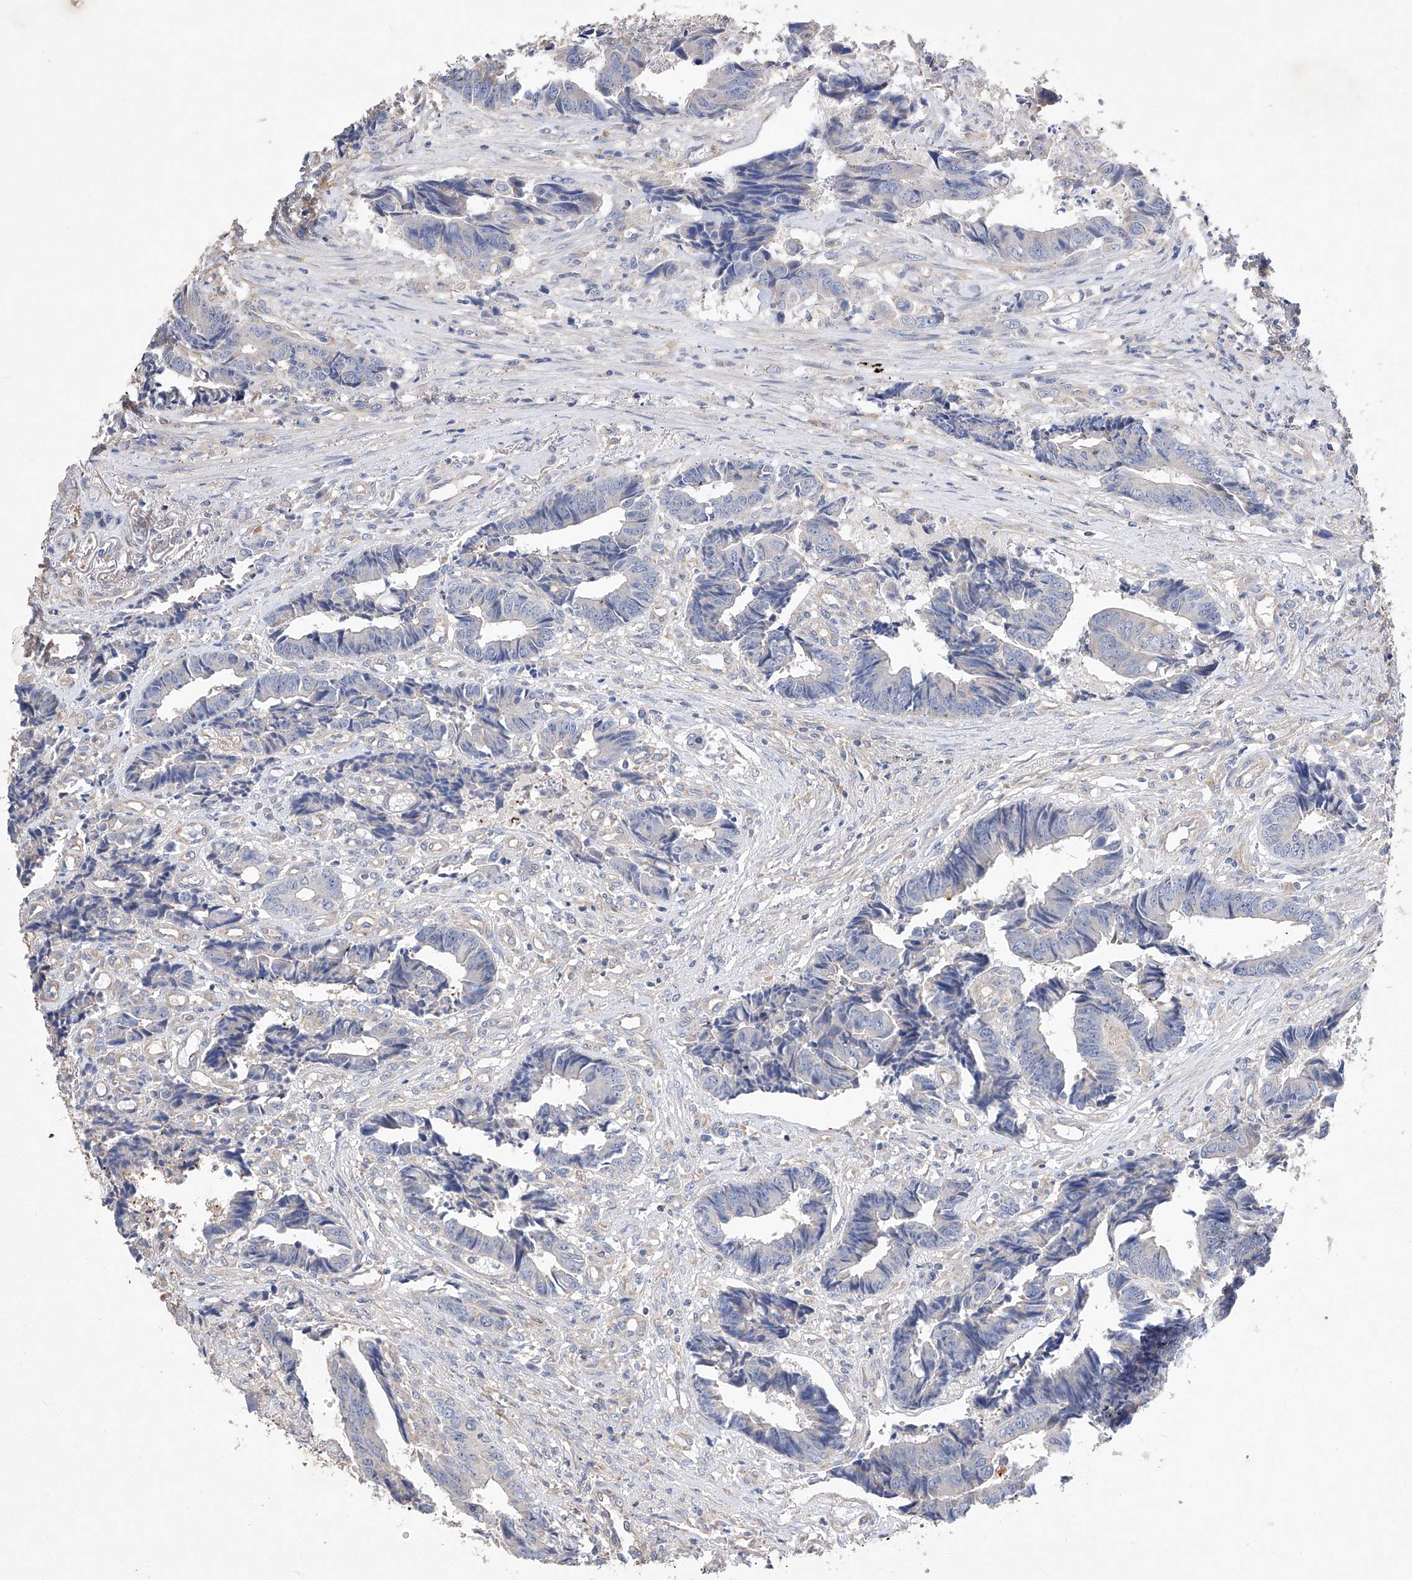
{"staining": {"intensity": "negative", "quantity": "none", "location": "none"}, "tissue": "colorectal cancer", "cell_type": "Tumor cells", "image_type": "cancer", "snomed": [{"axis": "morphology", "description": "Adenocarcinoma, NOS"}, {"axis": "topography", "description": "Rectum"}], "caption": "High magnification brightfield microscopy of colorectal cancer (adenocarcinoma) stained with DAB (brown) and counterstained with hematoxylin (blue): tumor cells show no significant positivity.", "gene": "AMD1", "patient": {"sex": "male", "age": 84}}